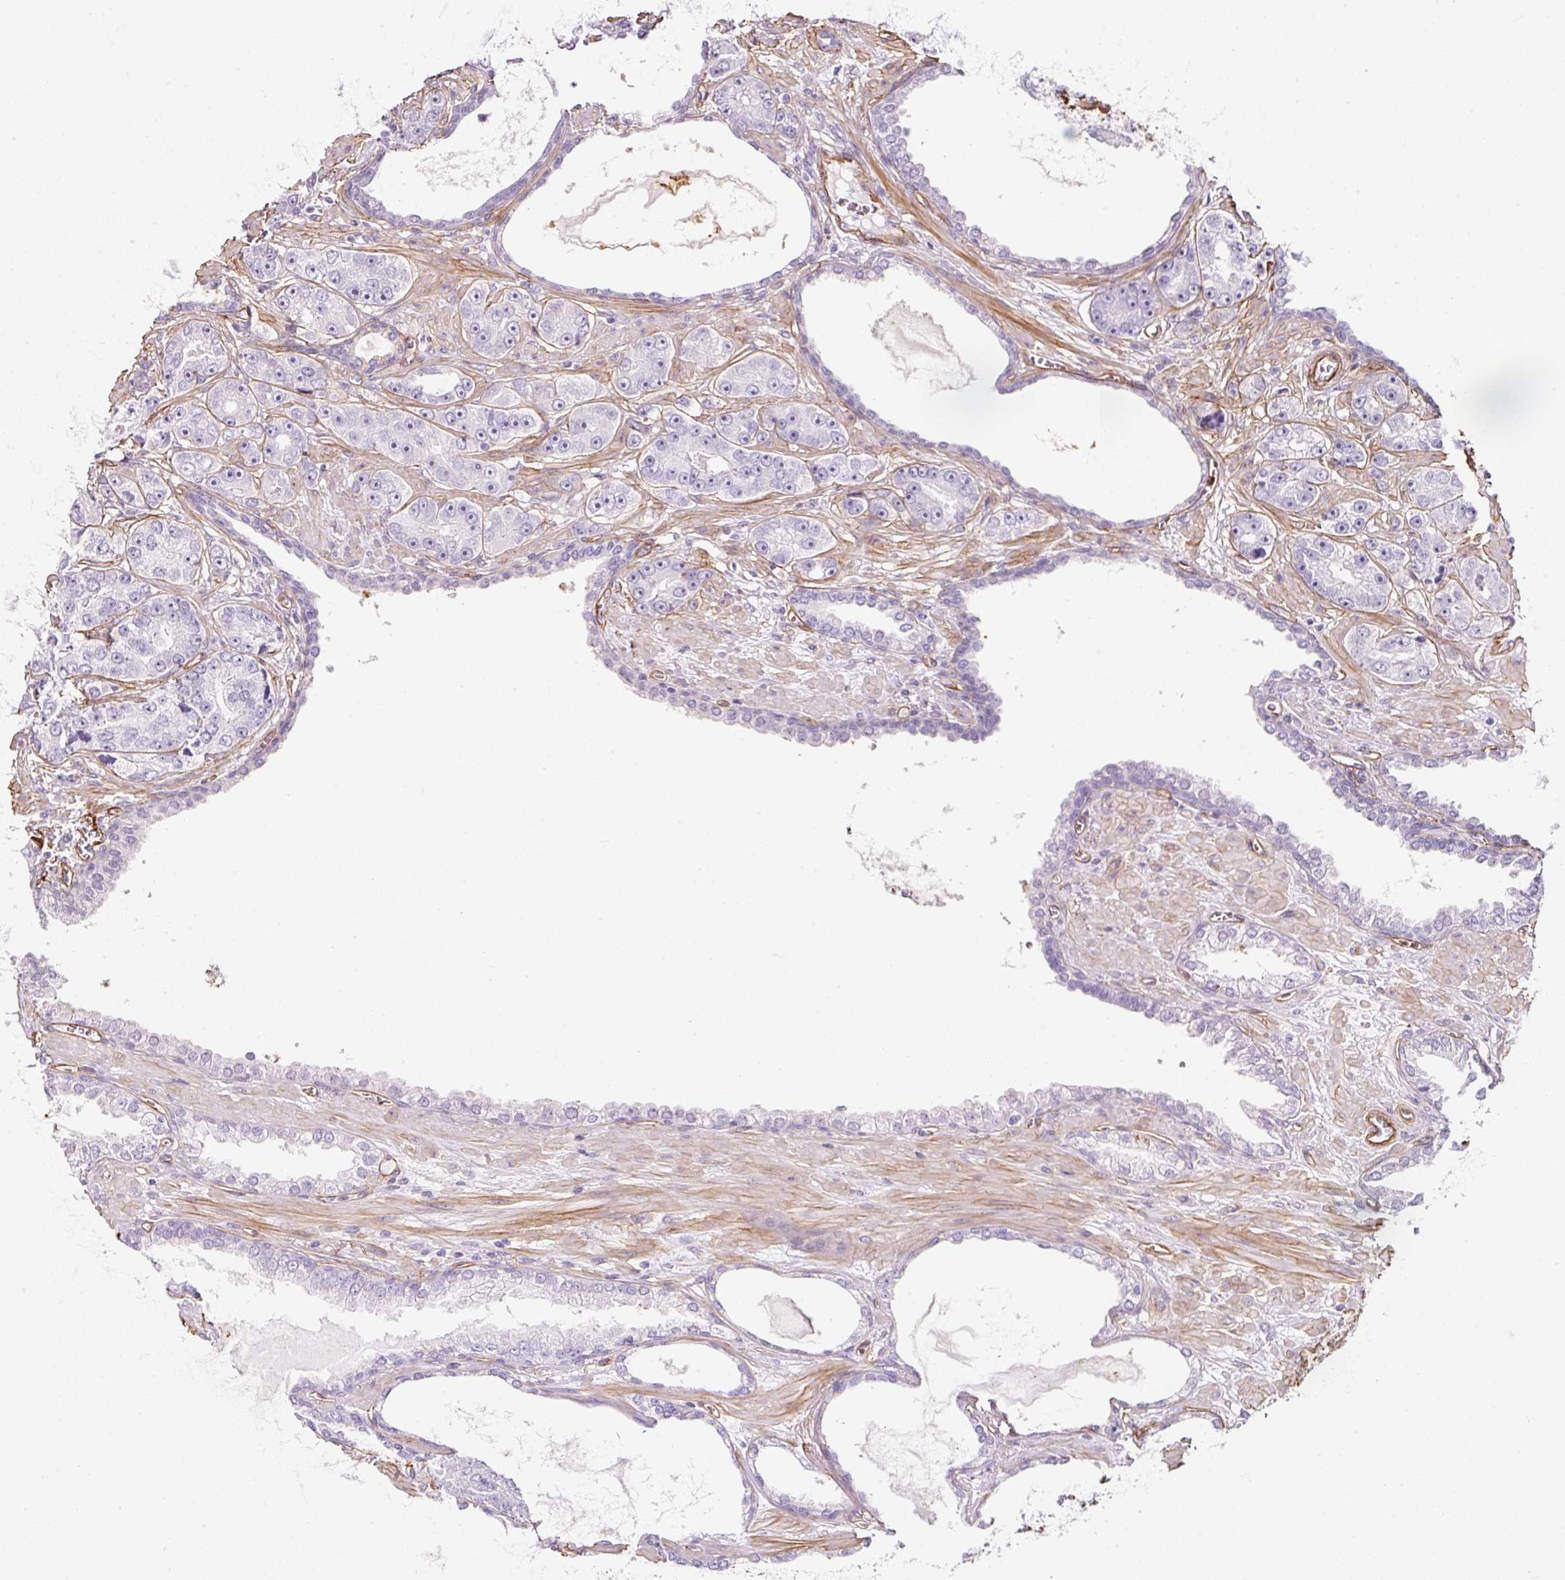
{"staining": {"intensity": "negative", "quantity": "none", "location": "none"}, "tissue": "prostate cancer", "cell_type": "Tumor cells", "image_type": "cancer", "snomed": [{"axis": "morphology", "description": "Adenocarcinoma, High grade"}, {"axis": "topography", "description": "Prostate"}], "caption": "Prostate cancer (high-grade adenocarcinoma) was stained to show a protein in brown. There is no significant staining in tumor cells. (DAB IHC, high magnification).", "gene": "LOXL4", "patient": {"sex": "male", "age": 71}}